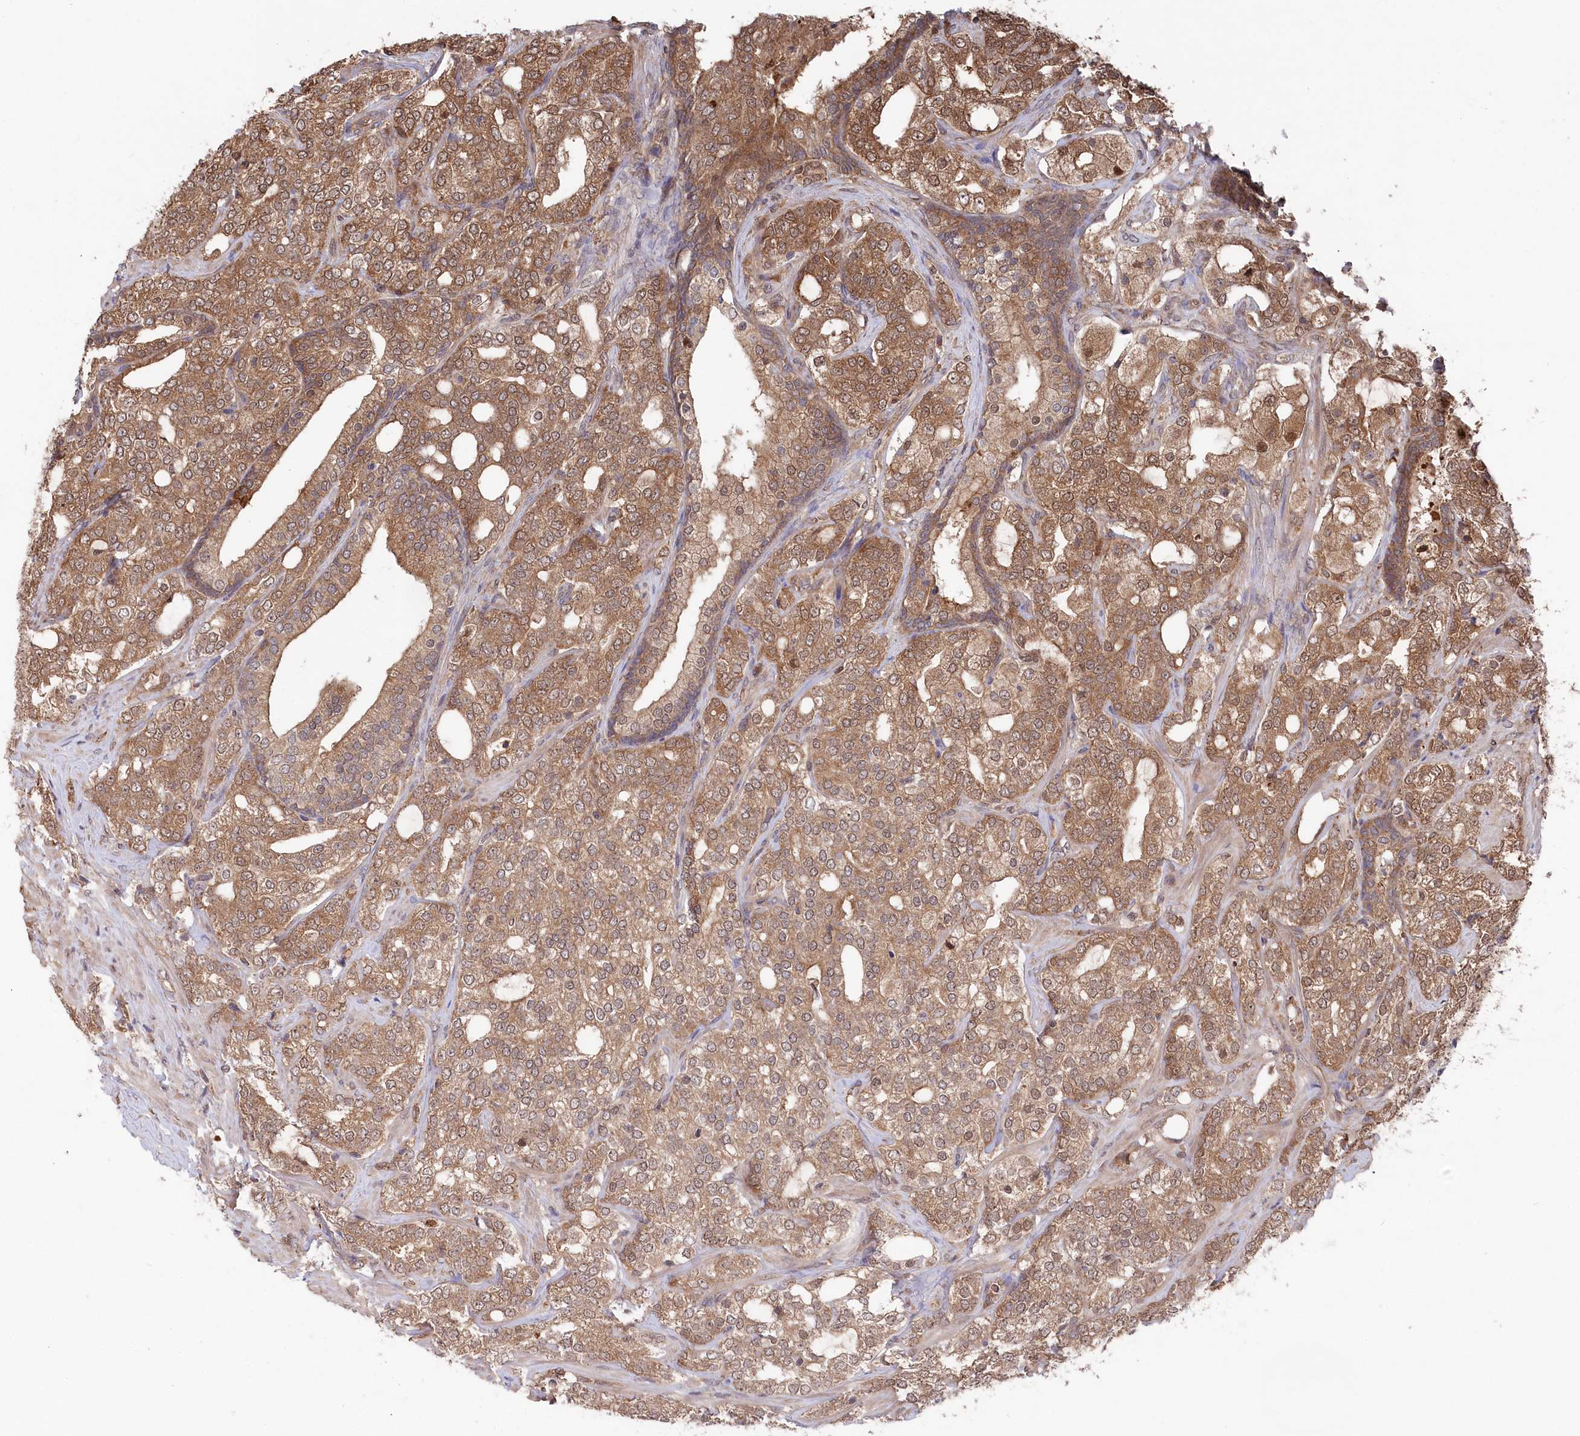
{"staining": {"intensity": "moderate", "quantity": ">75%", "location": "cytoplasmic/membranous"}, "tissue": "prostate cancer", "cell_type": "Tumor cells", "image_type": "cancer", "snomed": [{"axis": "morphology", "description": "Adenocarcinoma, High grade"}, {"axis": "topography", "description": "Prostate"}], "caption": "Brown immunohistochemical staining in human prostate cancer shows moderate cytoplasmic/membranous staining in about >75% of tumor cells. (IHC, brightfield microscopy, high magnification).", "gene": "PSMA1", "patient": {"sex": "male", "age": 64}}